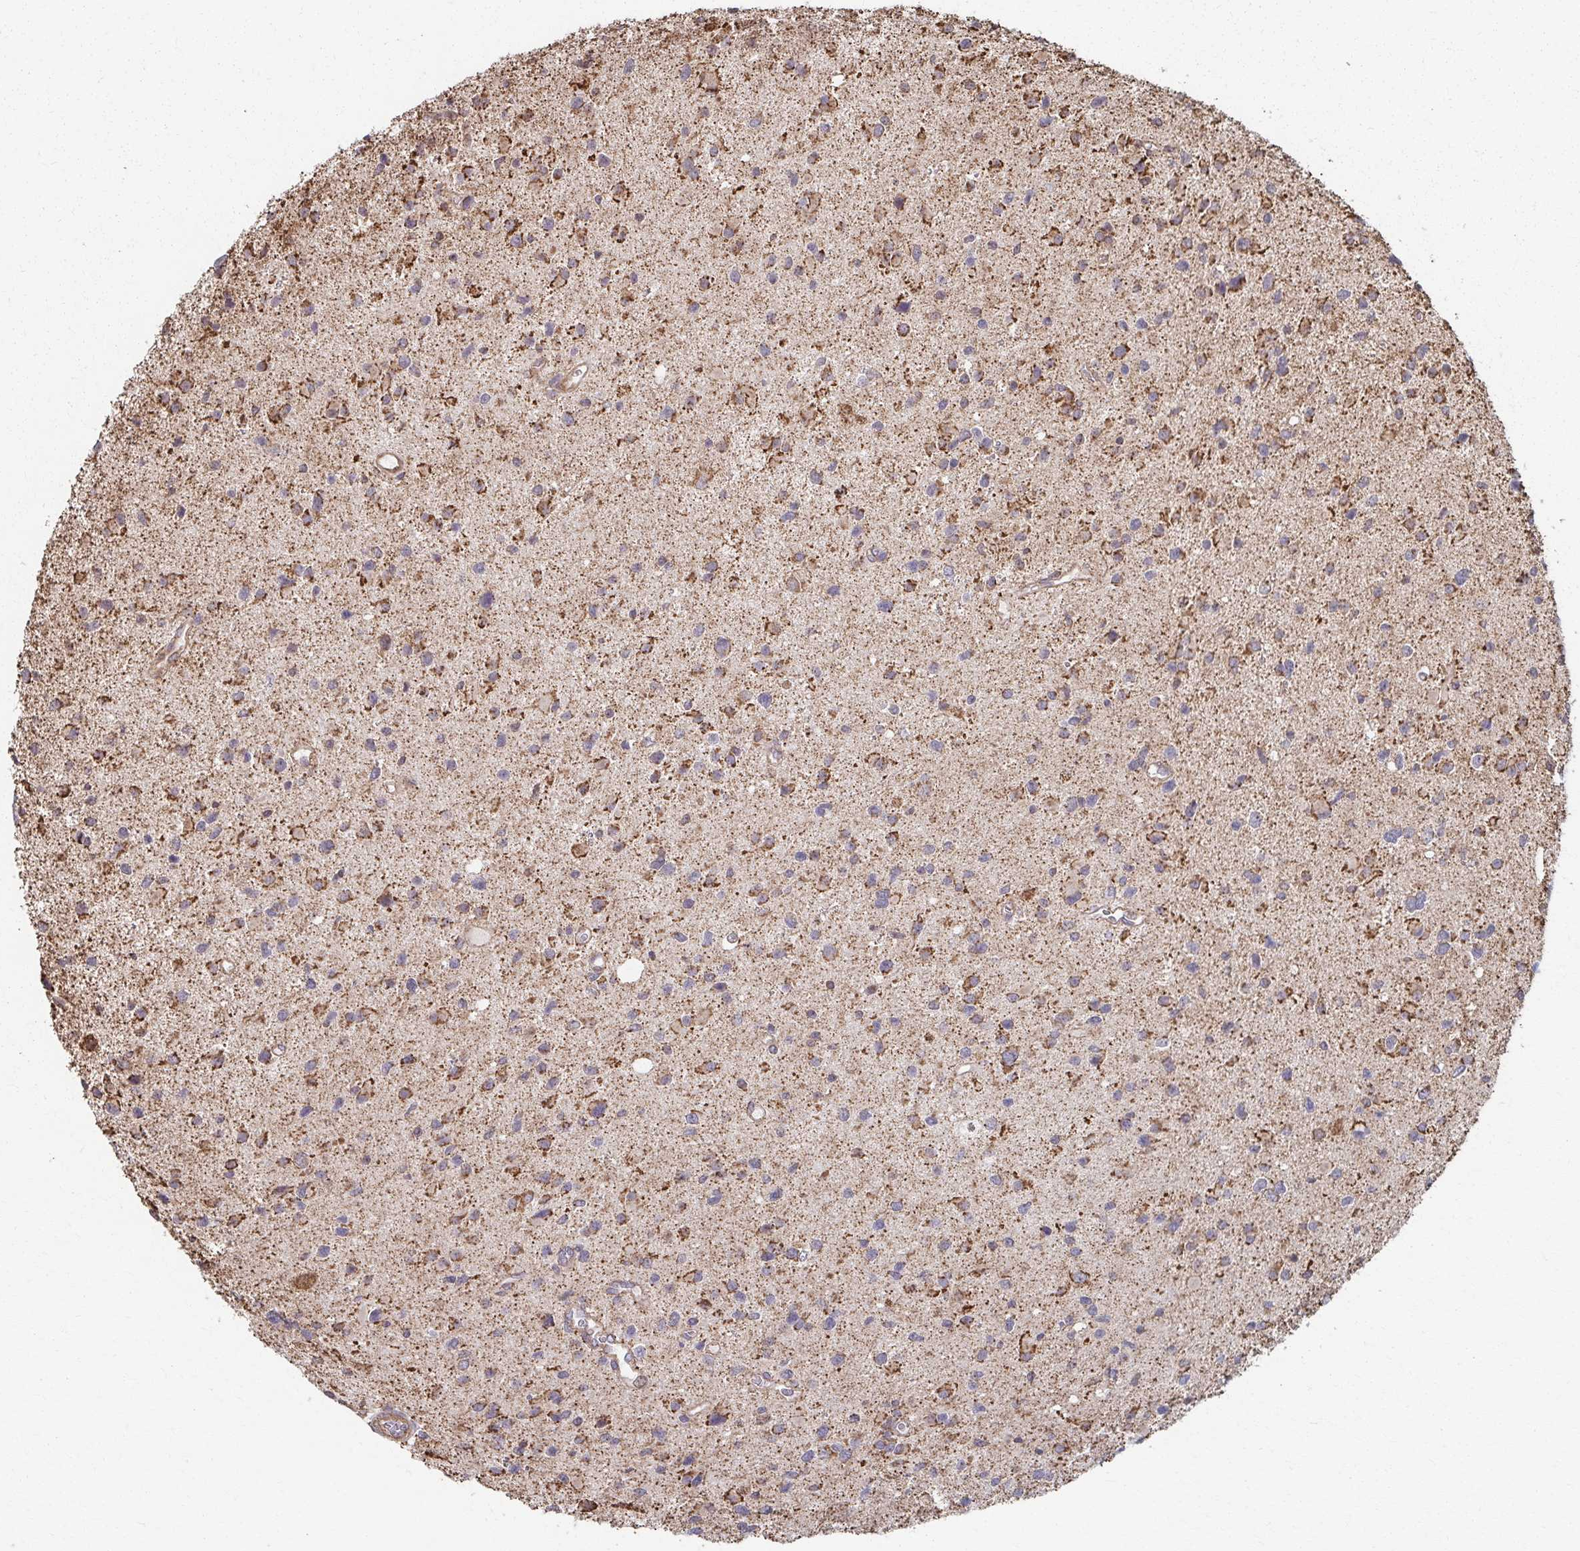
{"staining": {"intensity": "moderate", "quantity": "25%-75%", "location": "cytoplasmic/membranous"}, "tissue": "glioma", "cell_type": "Tumor cells", "image_type": "cancer", "snomed": [{"axis": "morphology", "description": "Glioma, malignant, Low grade"}, {"axis": "topography", "description": "Brain"}], "caption": "A micrograph of glioma stained for a protein shows moderate cytoplasmic/membranous brown staining in tumor cells.", "gene": "KLHL34", "patient": {"sex": "female", "age": 32}}